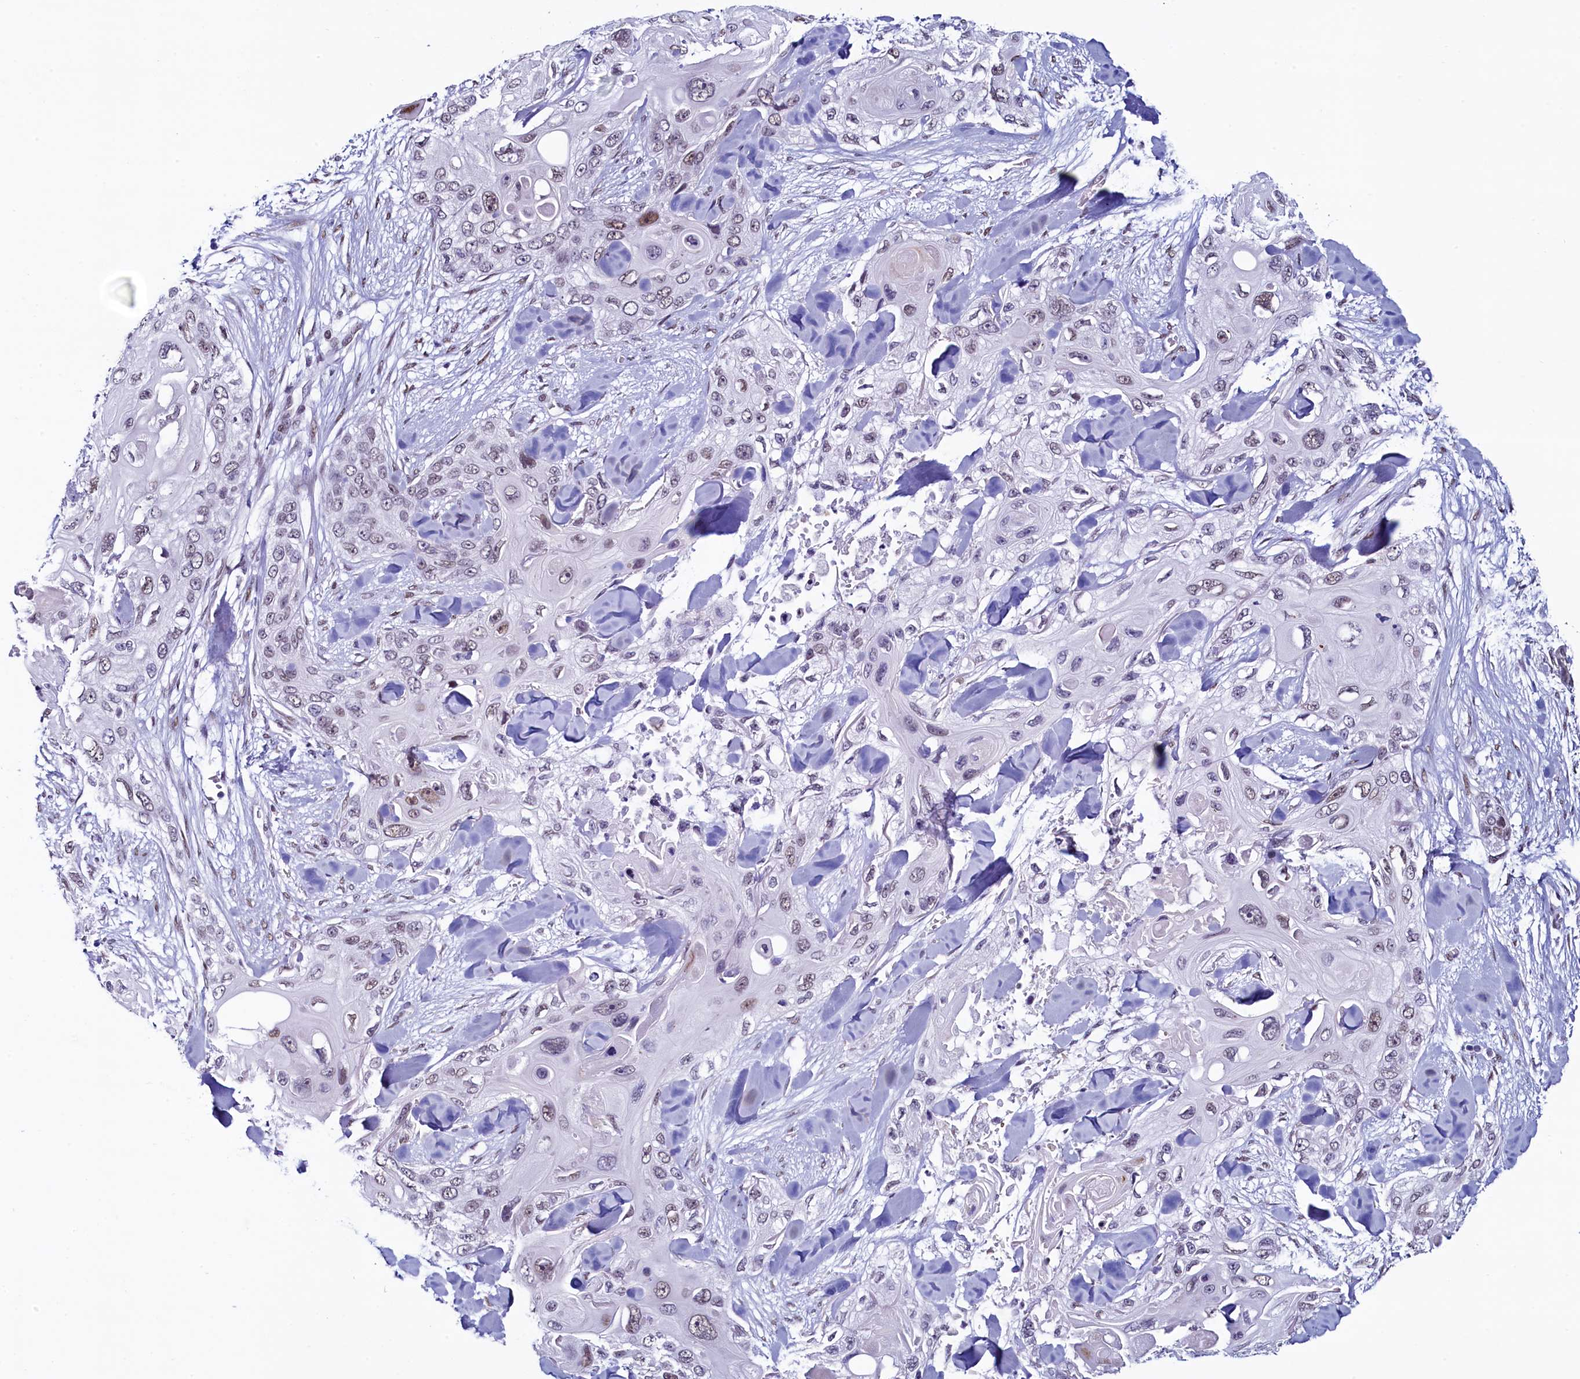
{"staining": {"intensity": "weak", "quantity": "25%-75%", "location": "nuclear"}, "tissue": "skin cancer", "cell_type": "Tumor cells", "image_type": "cancer", "snomed": [{"axis": "morphology", "description": "Normal tissue, NOS"}, {"axis": "morphology", "description": "Squamous cell carcinoma, NOS"}, {"axis": "topography", "description": "Skin"}], "caption": "Tumor cells display weak nuclear staining in approximately 25%-75% of cells in squamous cell carcinoma (skin).", "gene": "SUGP2", "patient": {"sex": "male", "age": 72}}